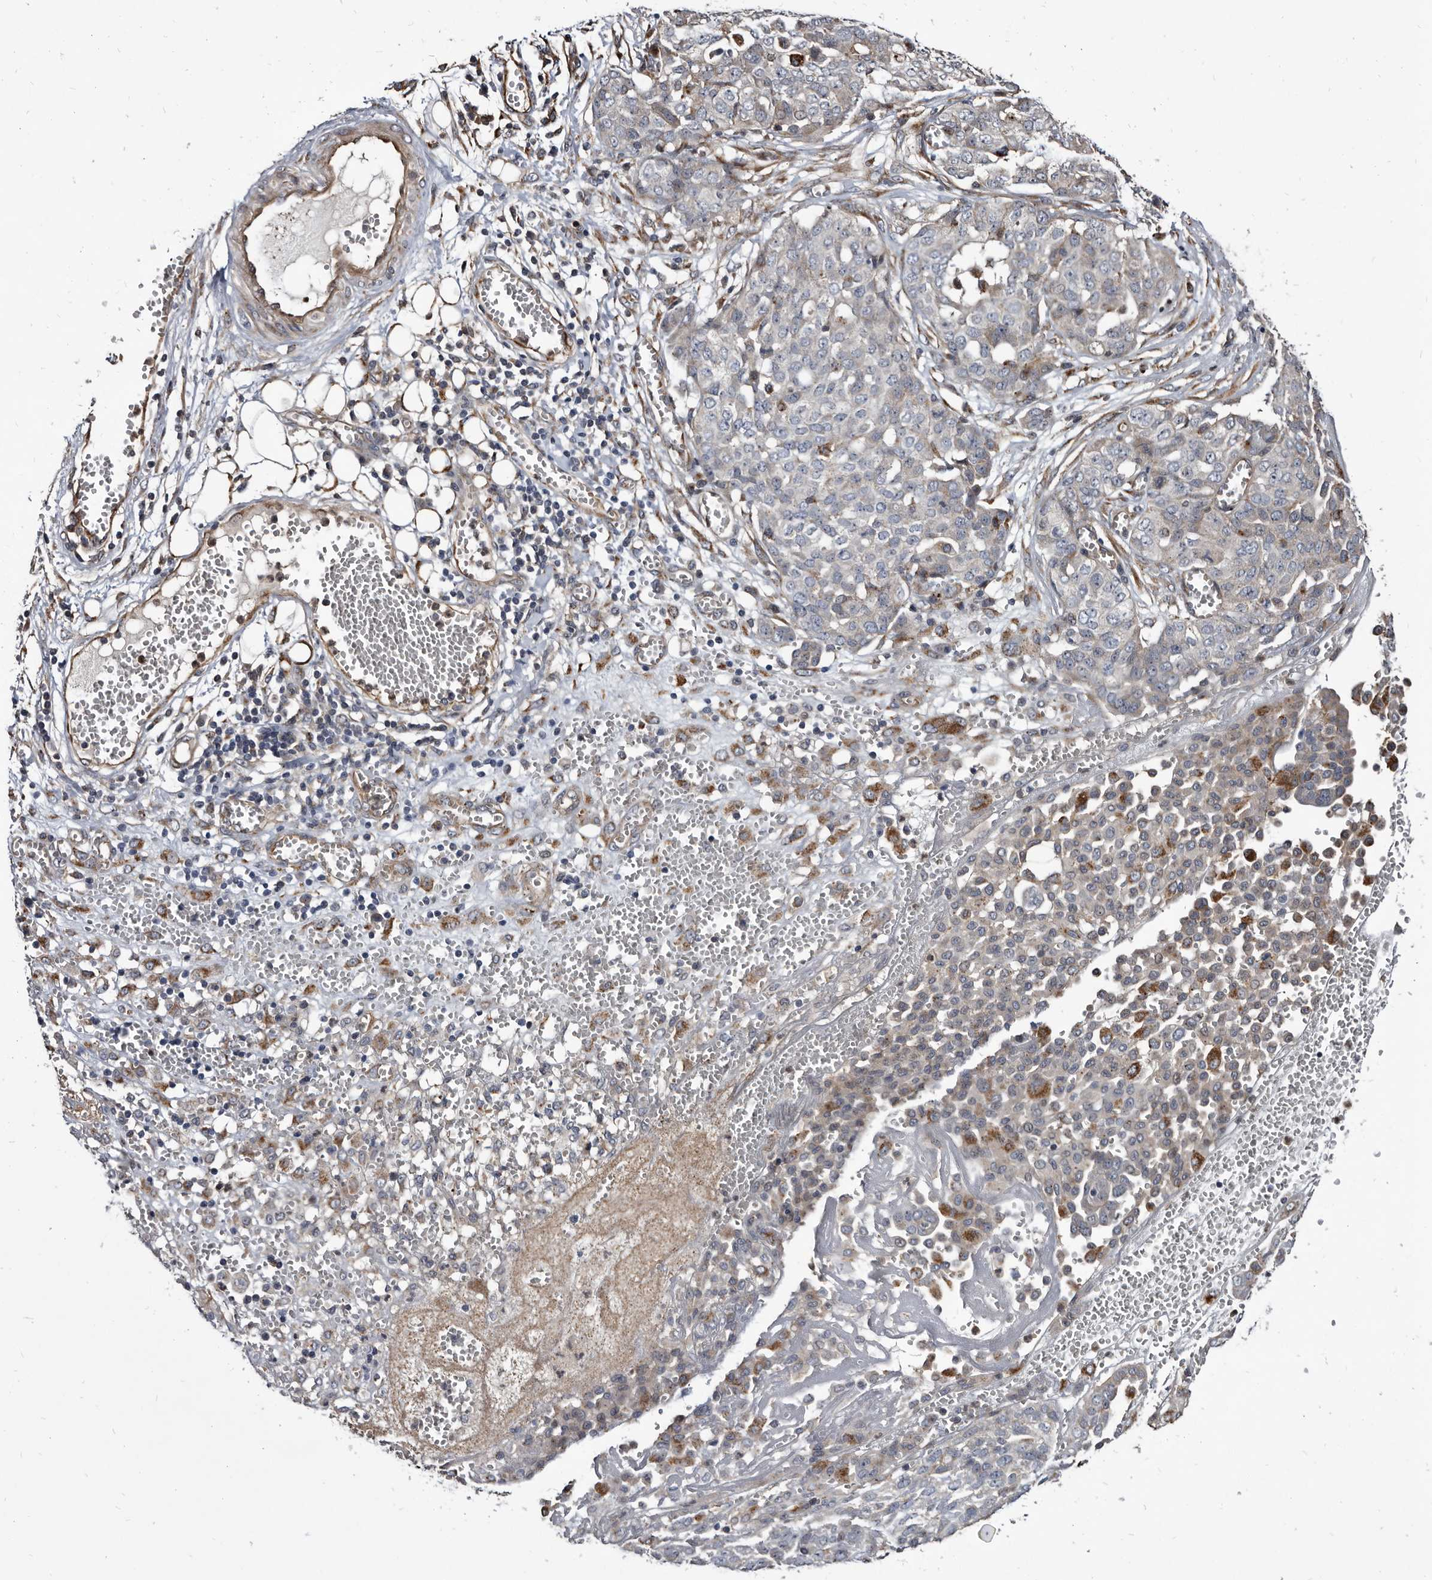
{"staining": {"intensity": "negative", "quantity": "none", "location": "none"}, "tissue": "ovarian cancer", "cell_type": "Tumor cells", "image_type": "cancer", "snomed": [{"axis": "morphology", "description": "Cystadenocarcinoma, serous, NOS"}, {"axis": "topography", "description": "Soft tissue"}, {"axis": "topography", "description": "Ovary"}], "caption": "This image is of ovarian cancer (serous cystadenocarcinoma) stained with IHC to label a protein in brown with the nuclei are counter-stained blue. There is no positivity in tumor cells.", "gene": "CTSA", "patient": {"sex": "female", "age": 57}}